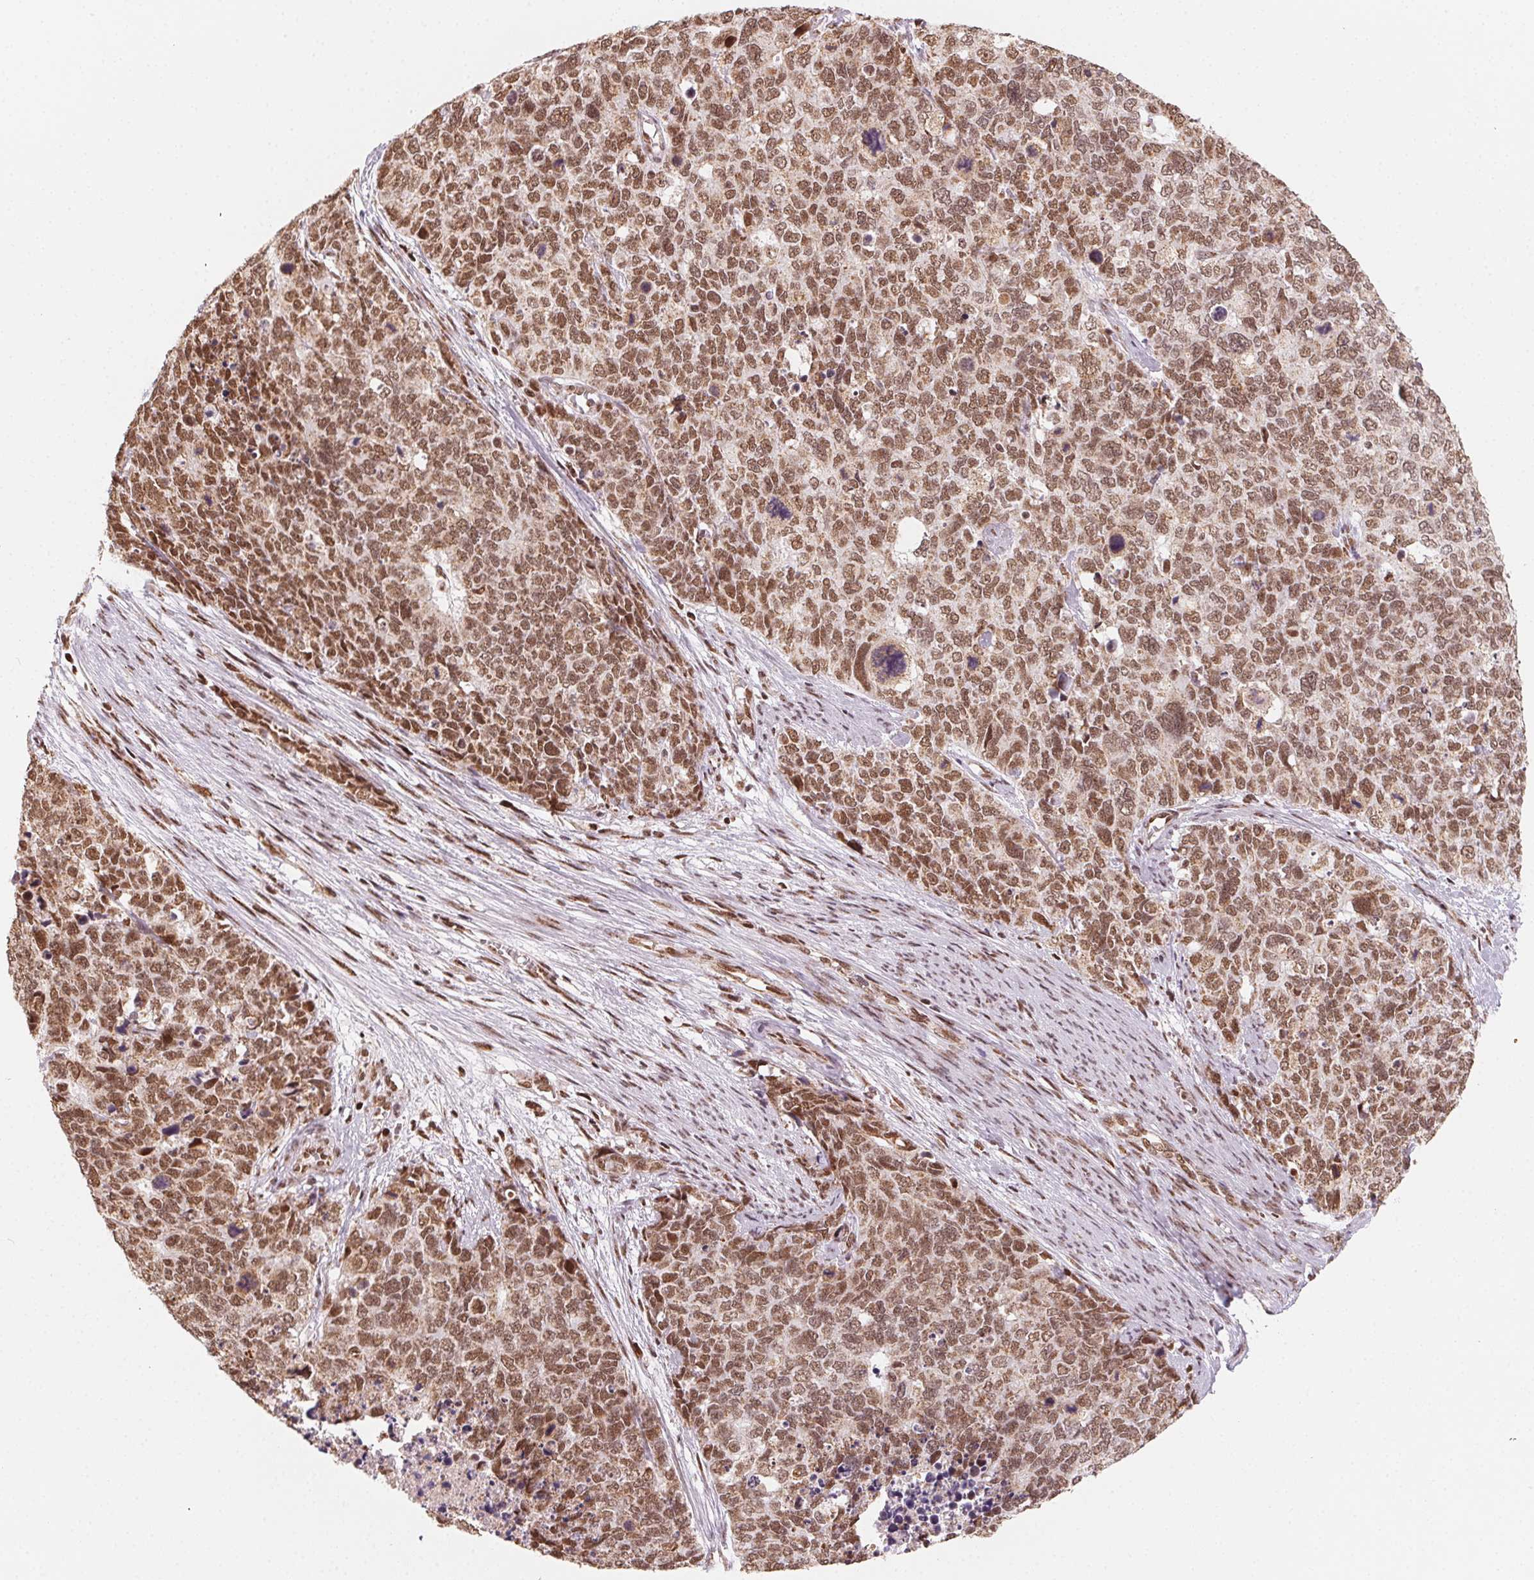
{"staining": {"intensity": "moderate", "quantity": ">75%", "location": "nuclear"}, "tissue": "cervical cancer", "cell_type": "Tumor cells", "image_type": "cancer", "snomed": [{"axis": "morphology", "description": "Squamous cell carcinoma, NOS"}, {"axis": "topography", "description": "Cervix"}], "caption": "Immunohistochemical staining of human cervical squamous cell carcinoma reveals moderate nuclear protein staining in approximately >75% of tumor cells.", "gene": "TOPORS", "patient": {"sex": "female", "age": 63}}